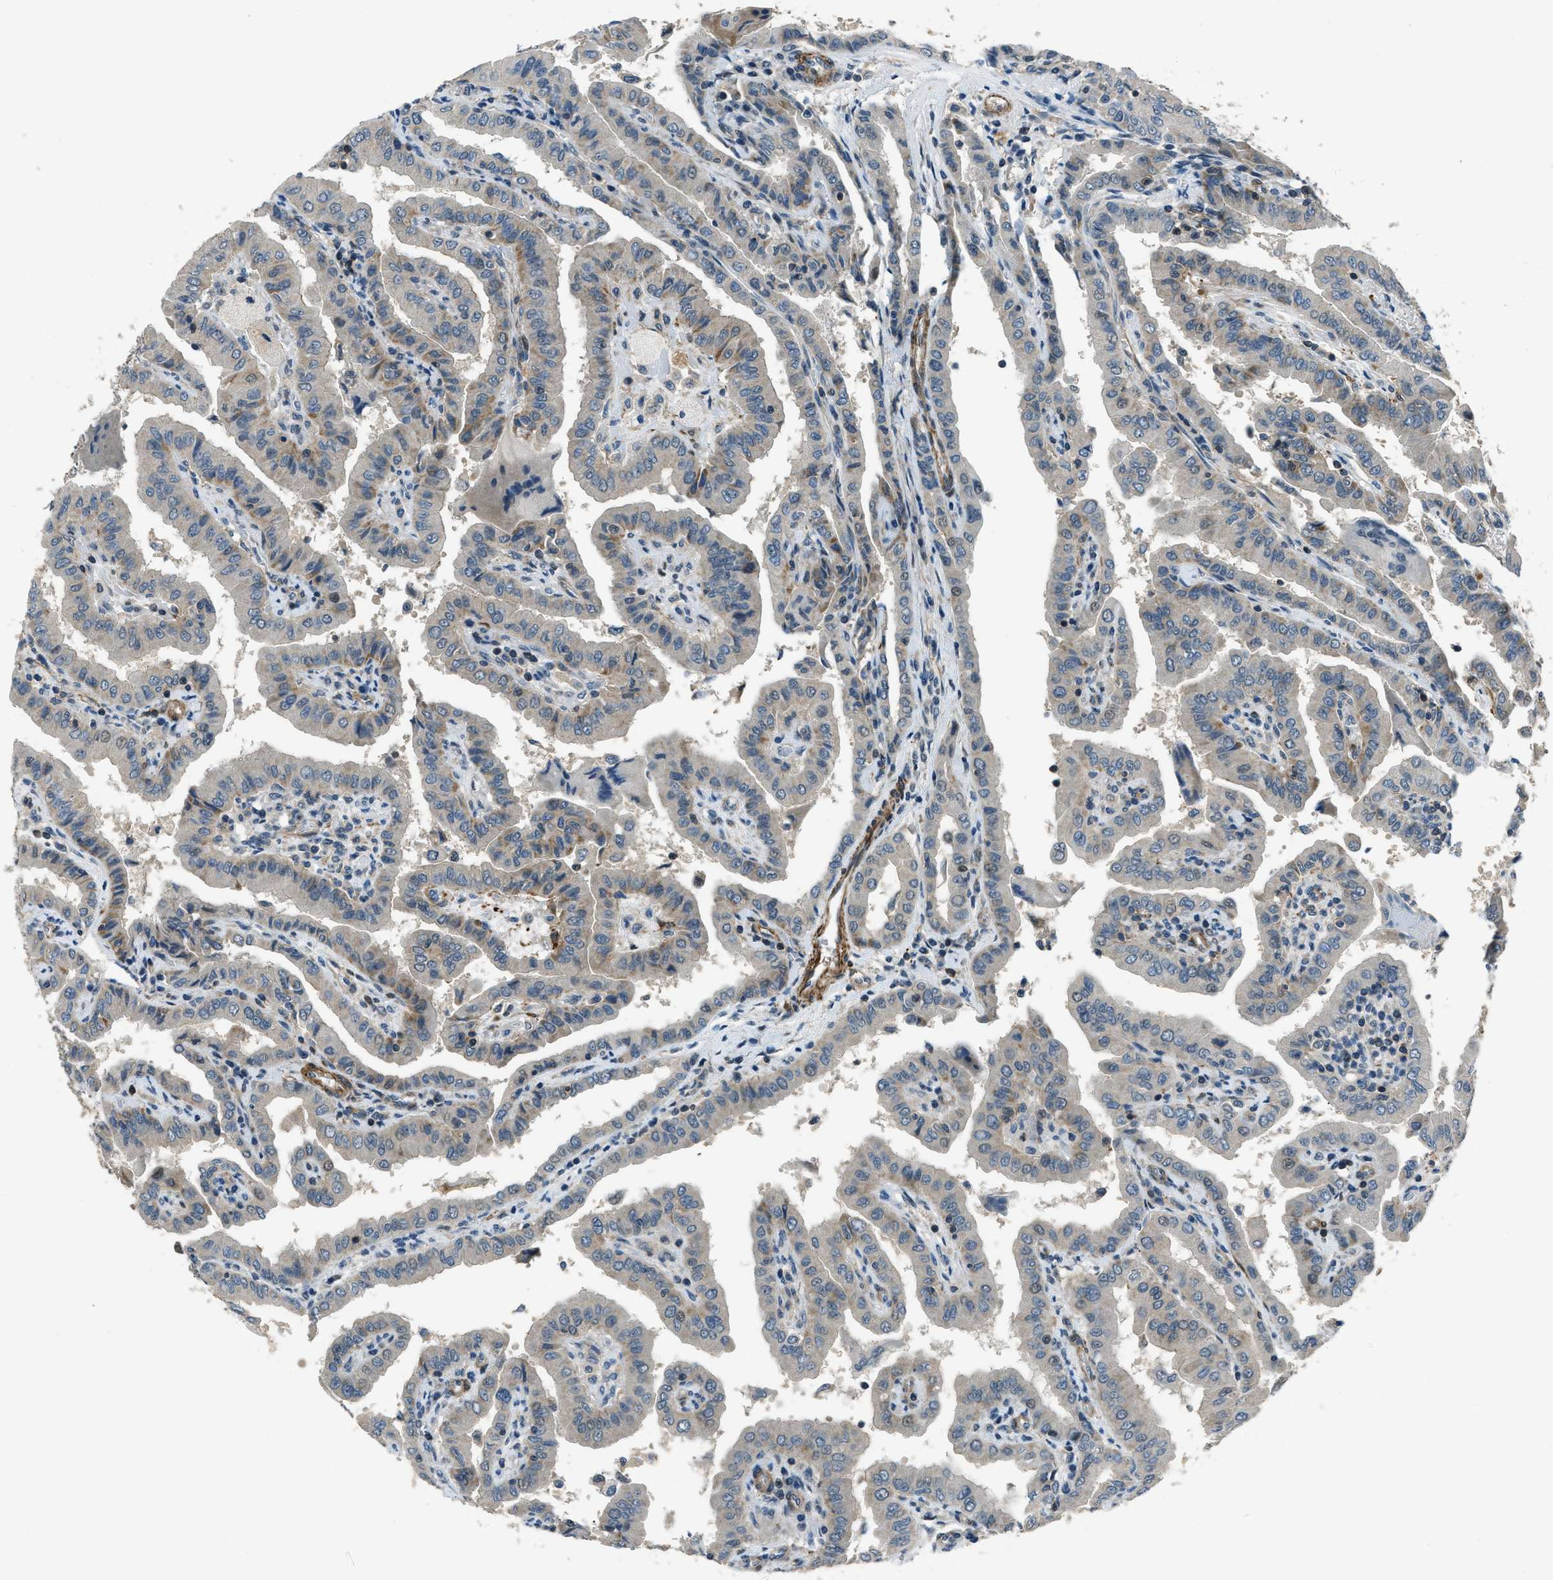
{"staining": {"intensity": "weak", "quantity": "<25%", "location": "cytoplasmic/membranous"}, "tissue": "thyroid cancer", "cell_type": "Tumor cells", "image_type": "cancer", "snomed": [{"axis": "morphology", "description": "Papillary adenocarcinoma, NOS"}, {"axis": "topography", "description": "Thyroid gland"}], "caption": "The histopathology image demonstrates no staining of tumor cells in papillary adenocarcinoma (thyroid). (DAB (3,3'-diaminobenzidine) IHC visualized using brightfield microscopy, high magnification).", "gene": "NUDCD3", "patient": {"sex": "male", "age": 33}}